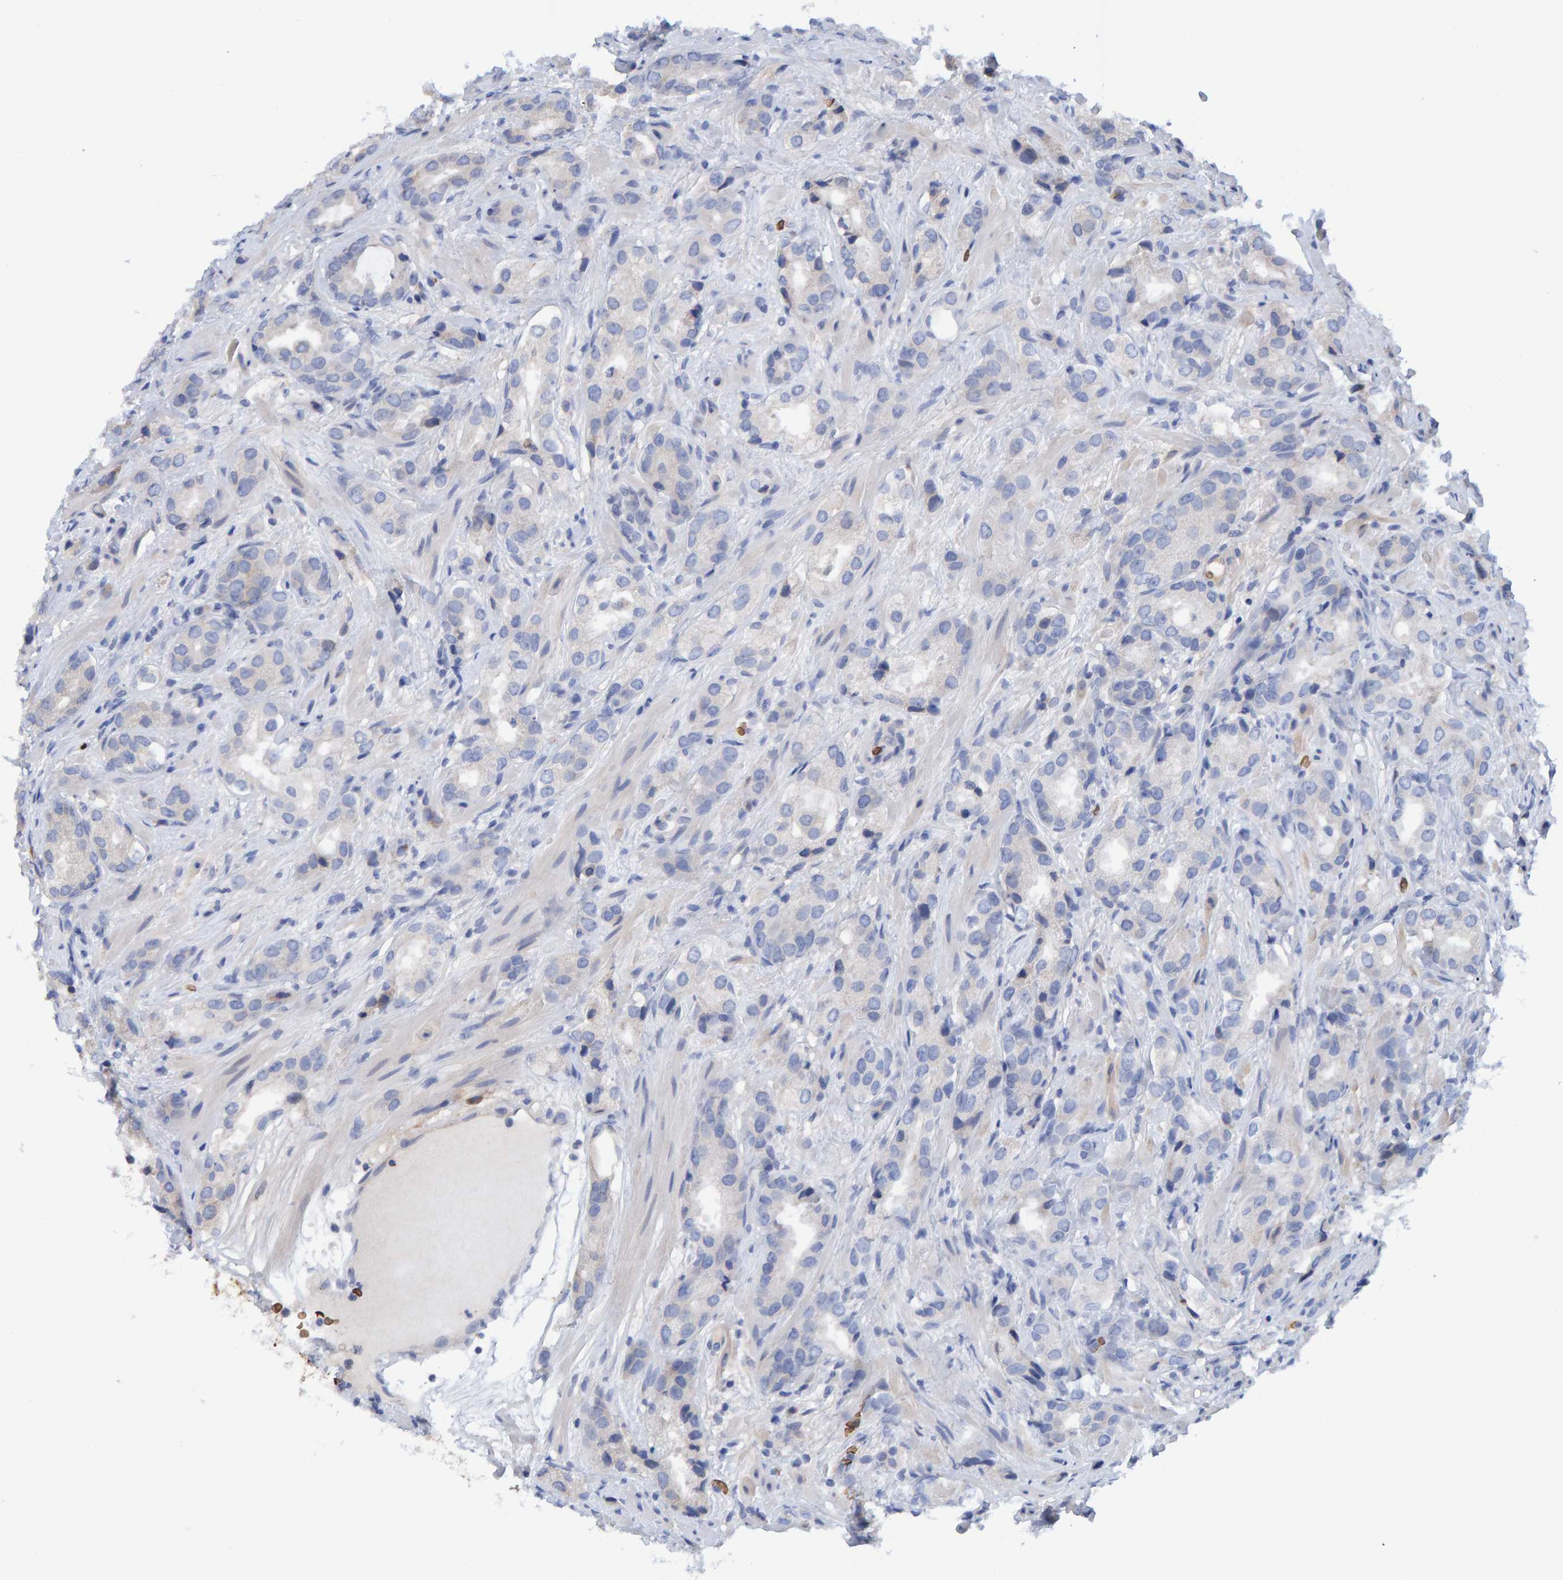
{"staining": {"intensity": "weak", "quantity": "25%-75%", "location": "cytoplasmic/membranous"}, "tissue": "prostate cancer", "cell_type": "Tumor cells", "image_type": "cancer", "snomed": [{"axis": "morphology", "description": "Adenocarcinoma, High grade"}, {"axis": "topography", "description": "Prostate"}], "caption": "IHC photomicrograph of neoplastic tissue: human high-grade adenocarcinoma (prostate) stained using immunohistochemistry demonstrates low levels of weak protein expression localized specifically in the cytoplasmic/membranous of tumor cells, appearing as a cytoplasmic/membranous brown color.", "gene": "VPS9D1", "patient": {"sex": "male", "age": 63}}